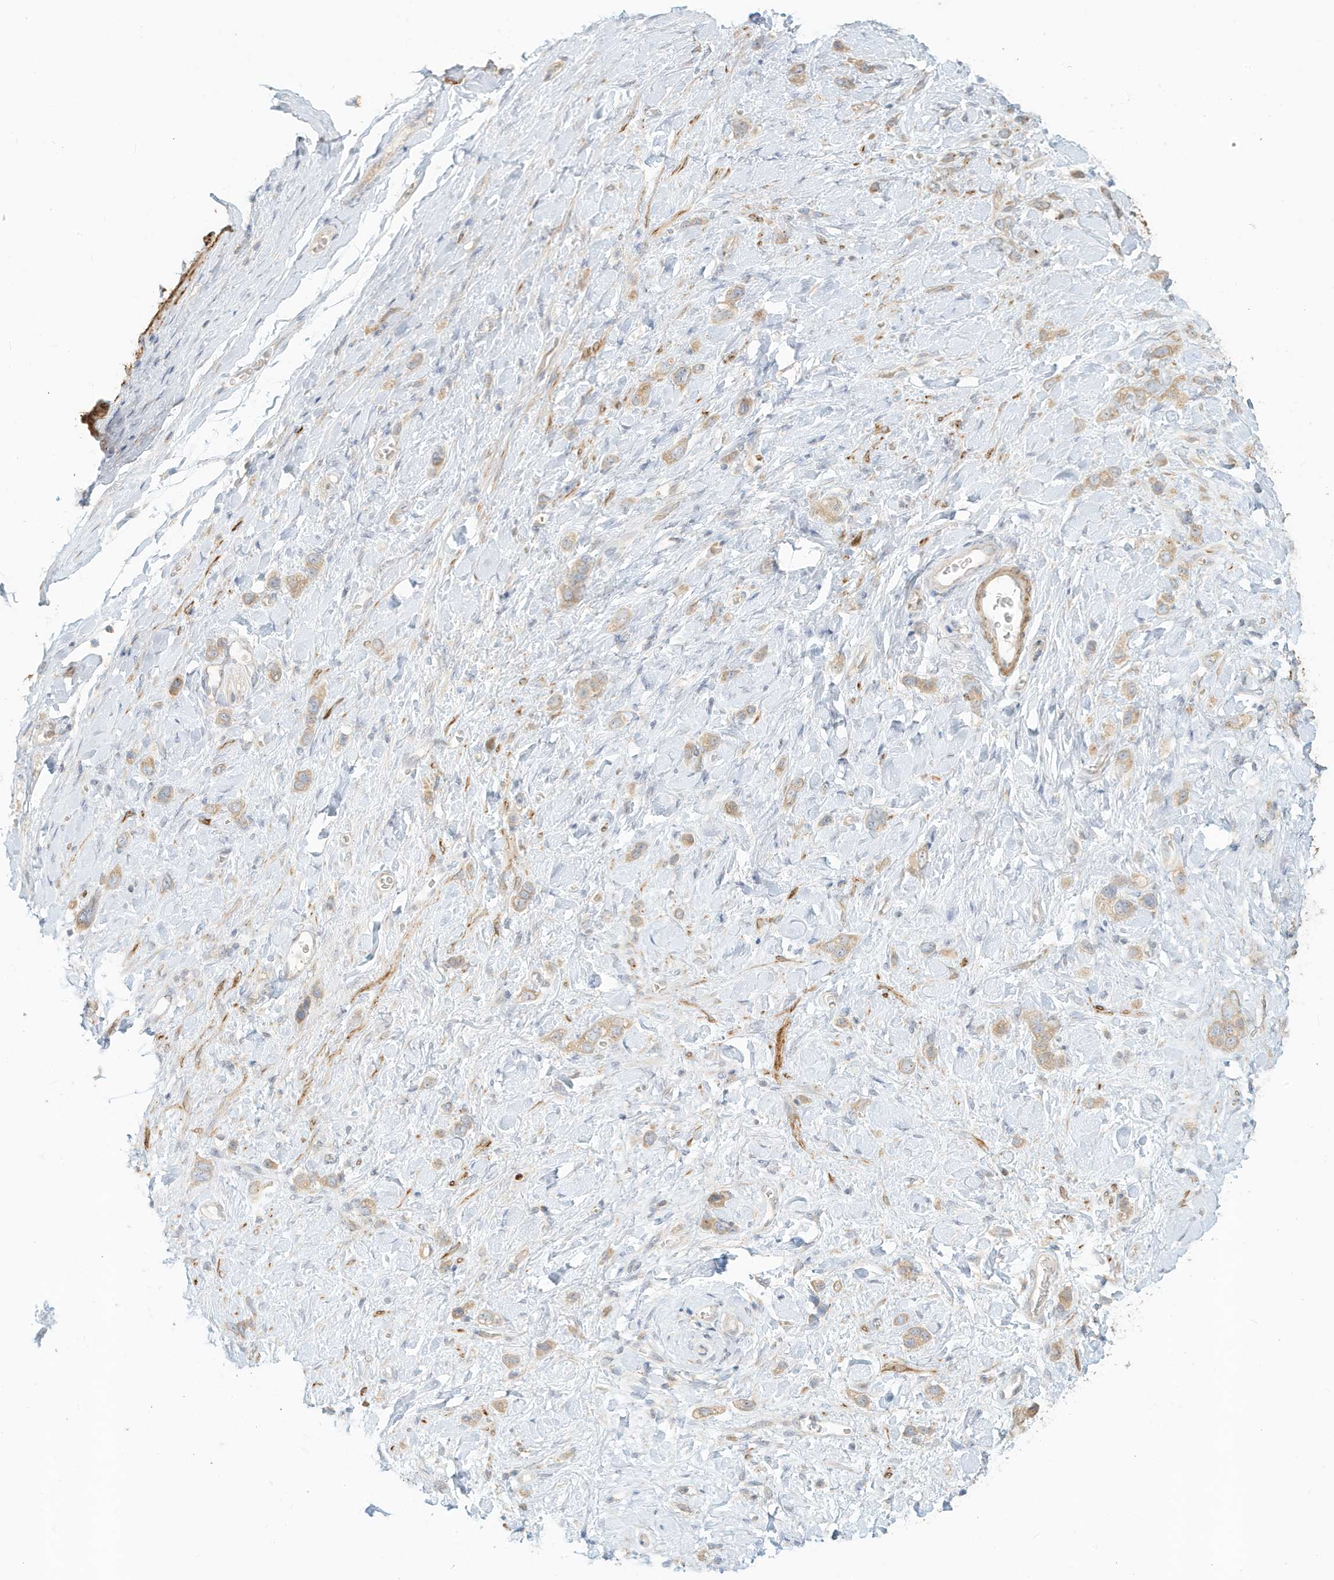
{"staining": {"intensity": "weak", "quantity": ">75%", "location": "cytoplasmic/membranous"}, "tissue": "stomach cancer", "cell_type": "Tumor cells", "image_type": "cancer", "snomed": [{"axis": "morphology", "description": "Adenocarcinoma, NOS"}, {"axis": "topography", "description": "Stomach"}], "caption": "Stomach cancer (adenocarcinoma) stained with immunohistochemistry shows weak cytoplasmic/membranous expression in about >75% of tumor cells.", "gene": "MCOLN1", "patient": {"sex": "female", "age": 65}}